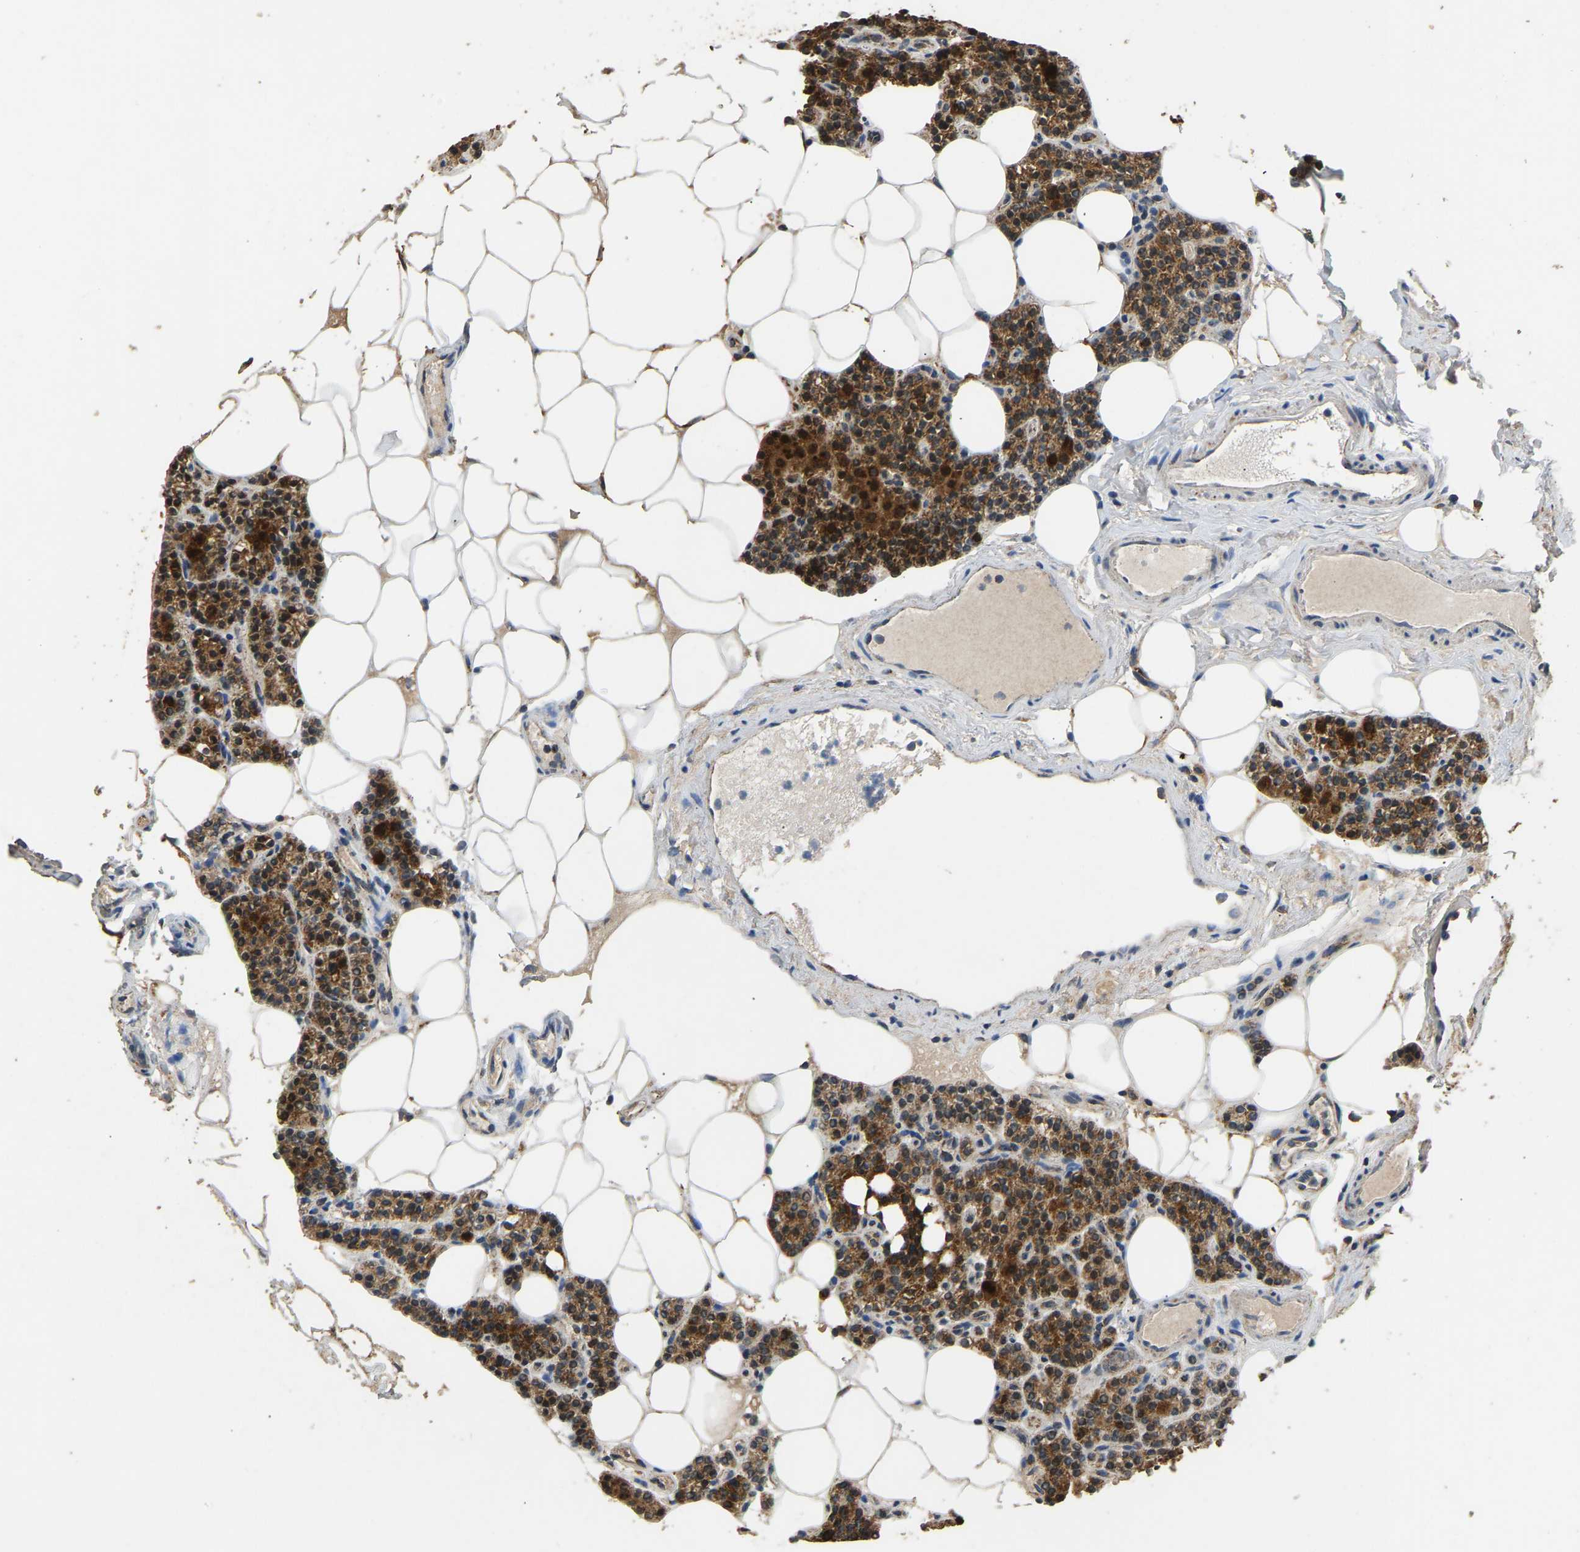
{"staining": {"intensity": "strong", "quantity": ">75%", "location": "cytoplasmic/membranous"}, "tissue": "parathyroid gland", "cell_type": "Glandular cells", "image_type": "normal", "snomed": [{"axis": "morphology", "description": "Normal tissue, NOS"}, {"axis": "morphology", "description": "Adenoma, NOS"}, {"axis": "topography", "description": "Parathyroid gland"}], "caption": "Brown immunohistochemical staining in normal parathyroid gland displays strong cytoplasmic/membranous positivity in approximately >75% of glandular cells.", "gene": "TUFM", "patient": {"sex": "female", "age": 70}}